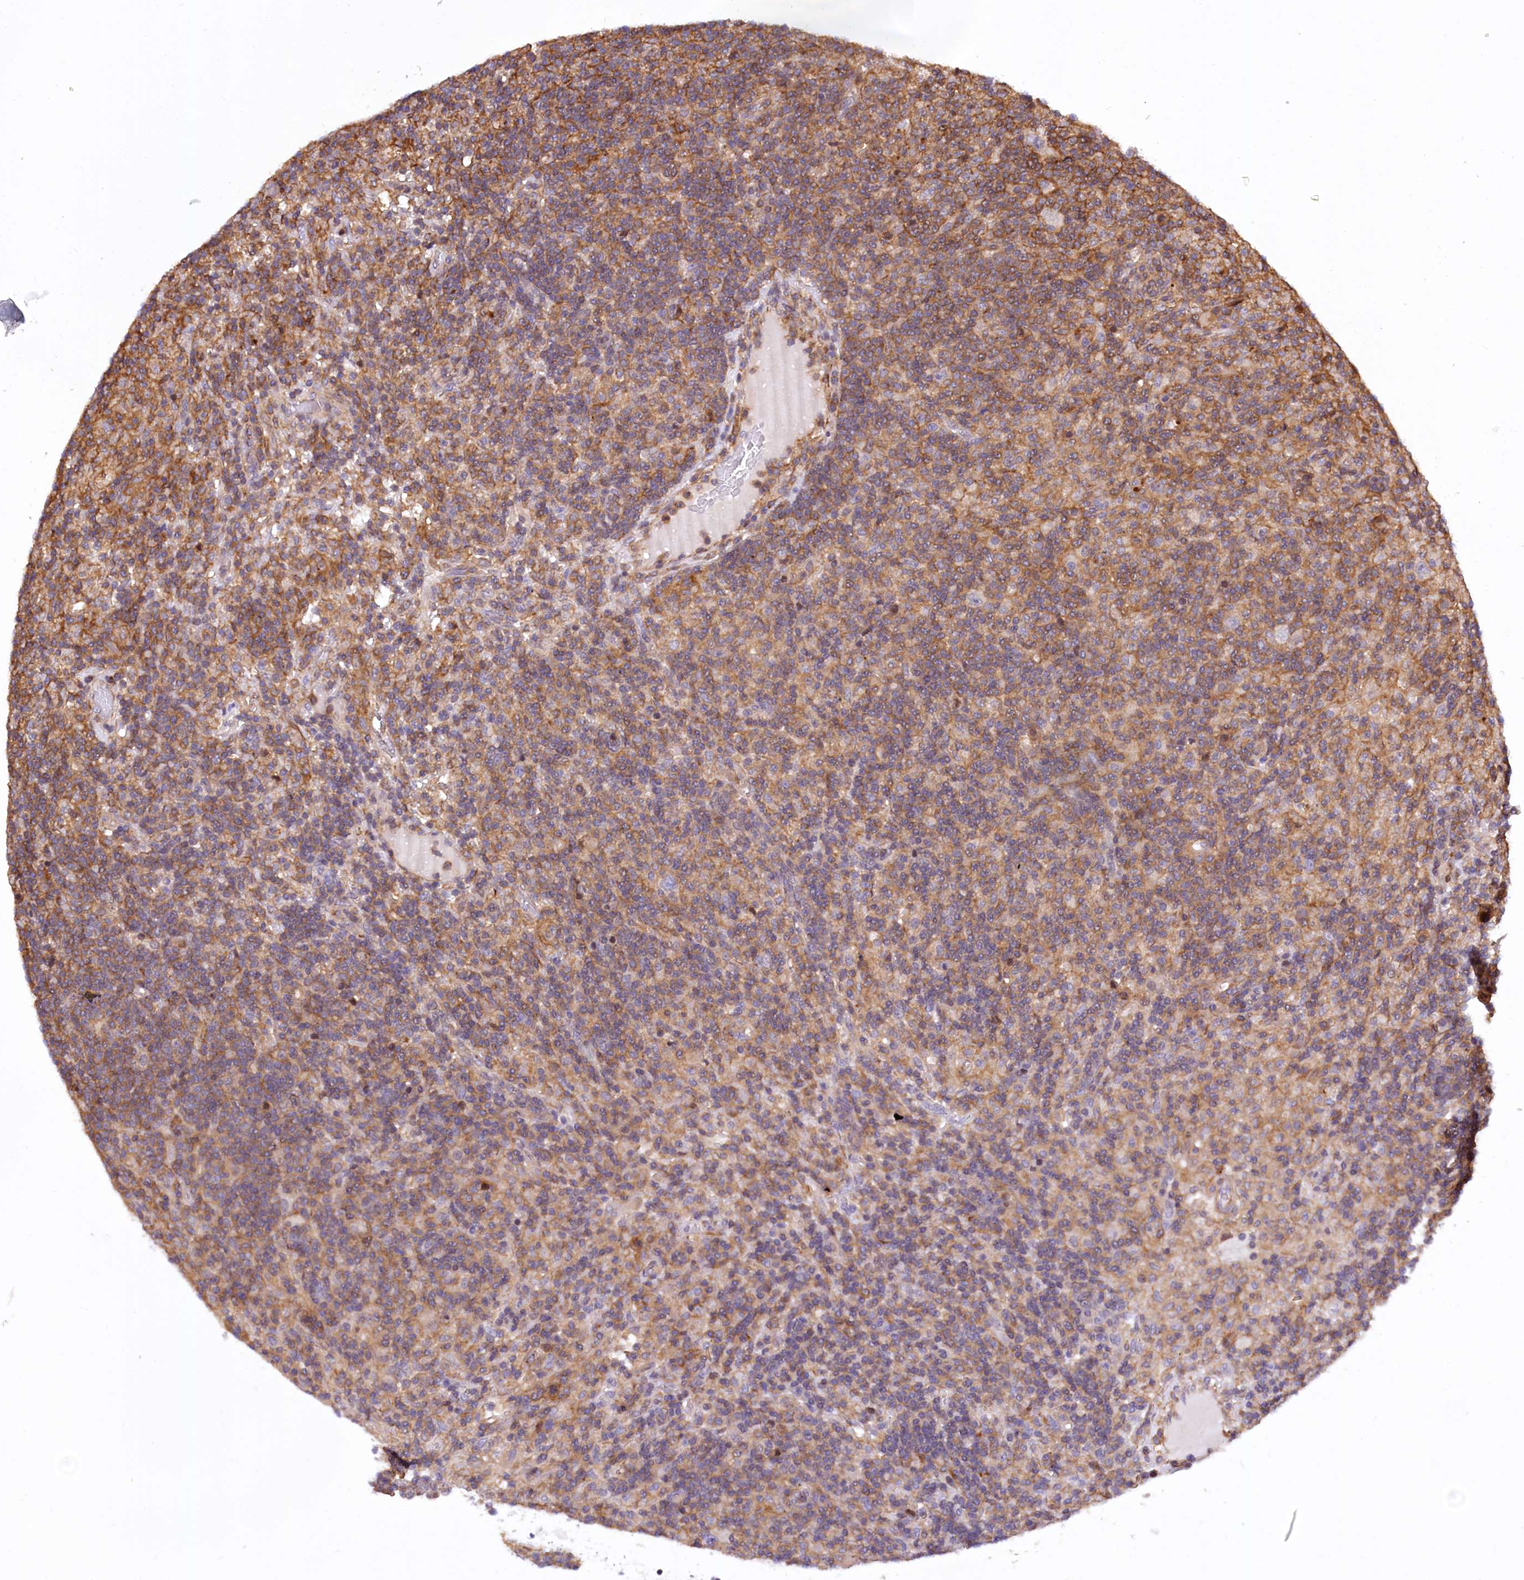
{"staining": {"intensity": "negative", "quantity": "none", "location": "none"}, "tissue": "lymphoma", "cell_type": "Tumor cells", "image_type": "cancer", "snomed": [{"axis": "morphology", "description": "Hodgkin's disease, NOS"}, {"axis": "topography", "description": "Lymph node"}], "caption": "Hodgkin's disease was stained to show a protein in brown. There is no significant expression in tumor cells.", "gene": "DPP3", "patient": {"sex": "male", "age": 70}}